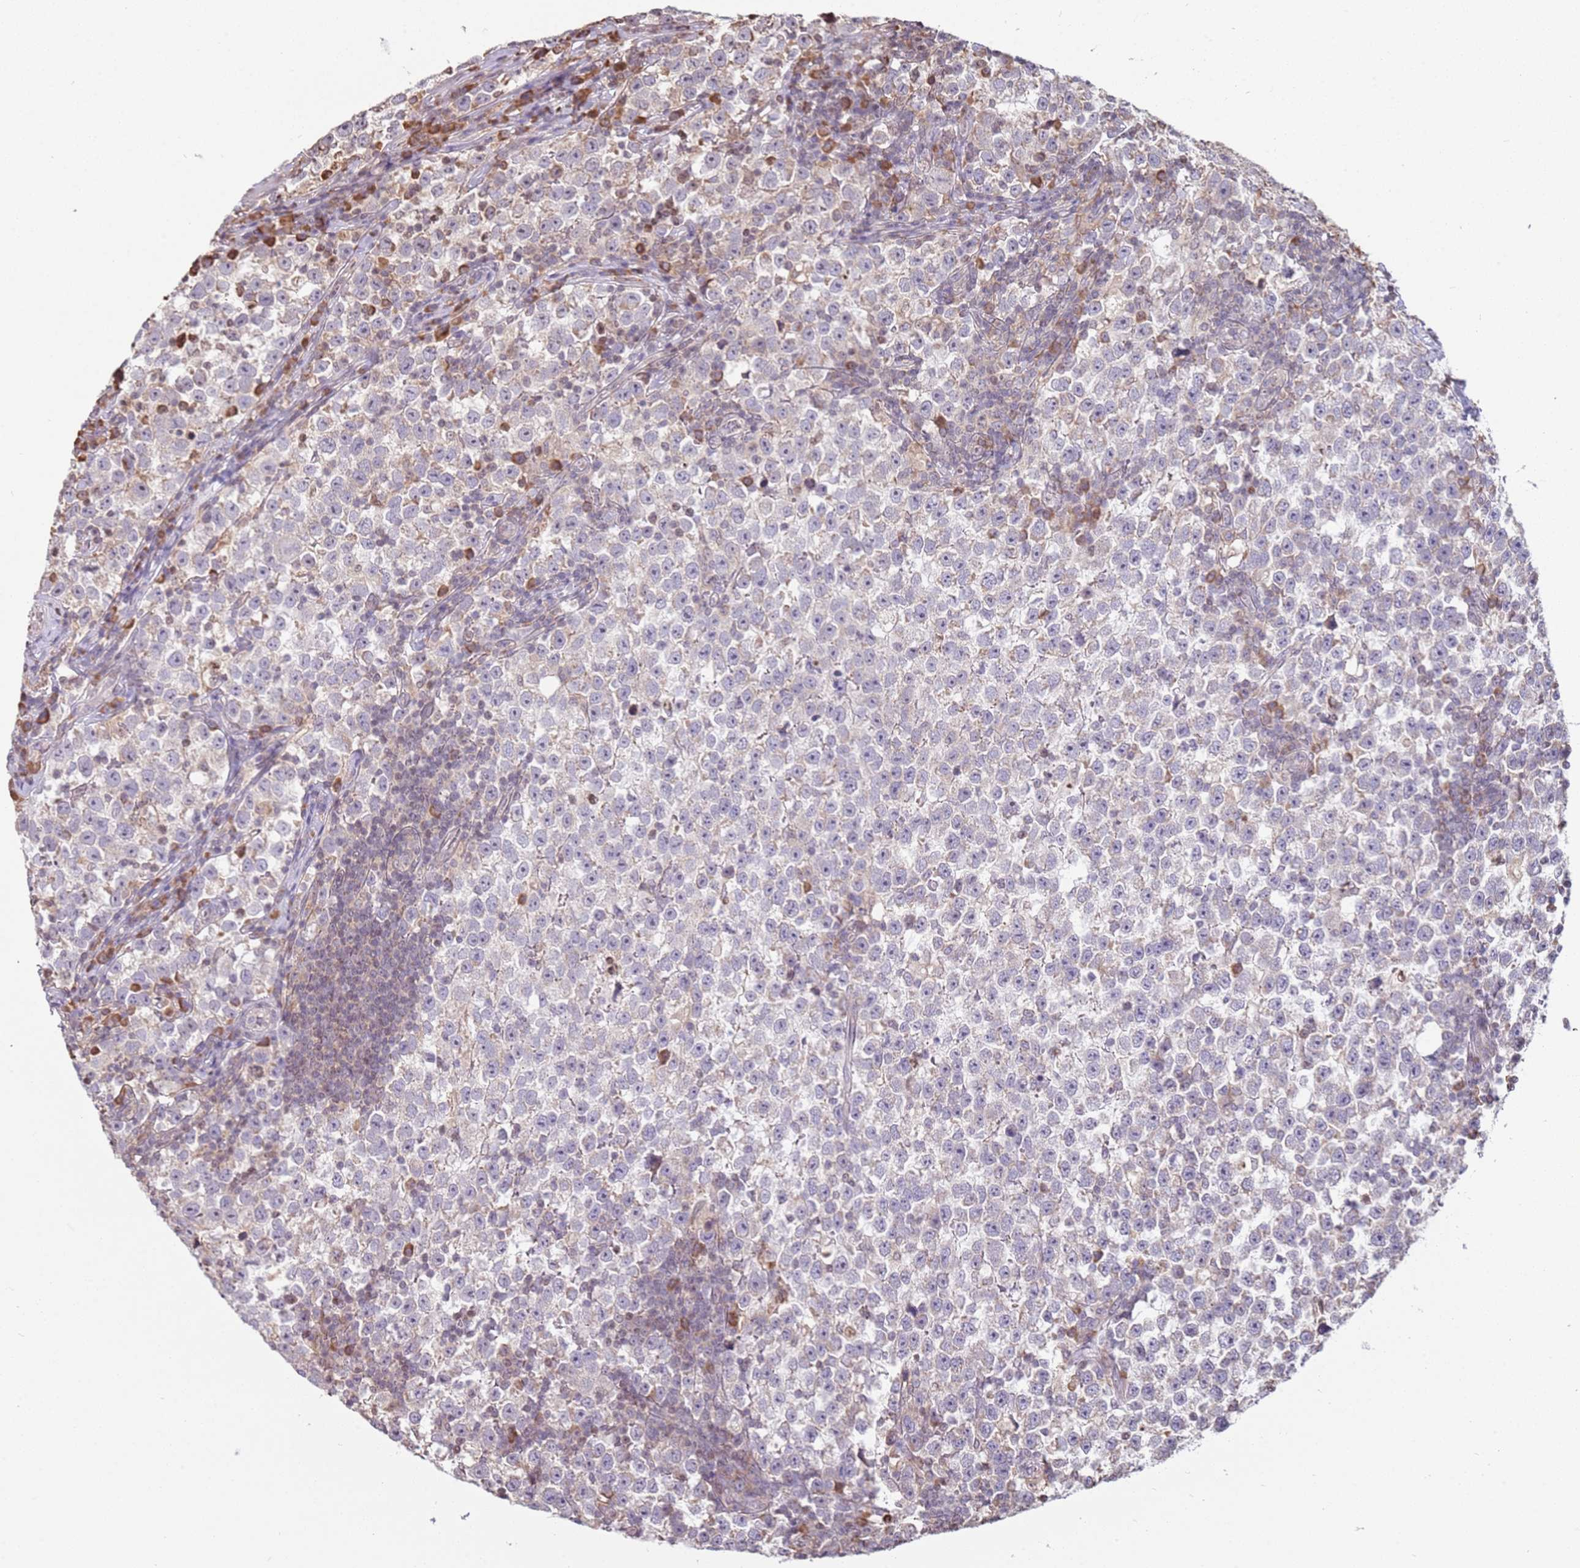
{"staining": {"intensity": "weak", "quantity": "<25%", "location": "cytoplasmic/membranous"}, "tissue": "testis cancer", "cell_type": "Tumor cells", "image_type": "cancer", "snomed": [{"axis": "morphology", "description": "Normal tissue, NOS"}, {"axis": "morphology", "description": "Seminoma, NOS"}, {"axis": "topography", "description": "Testis"}], "caption": "Tumor cells show no significant expression in testis cancer.", "gene": "SCAF1", "patient": {"sex": "male", "age": 43}}